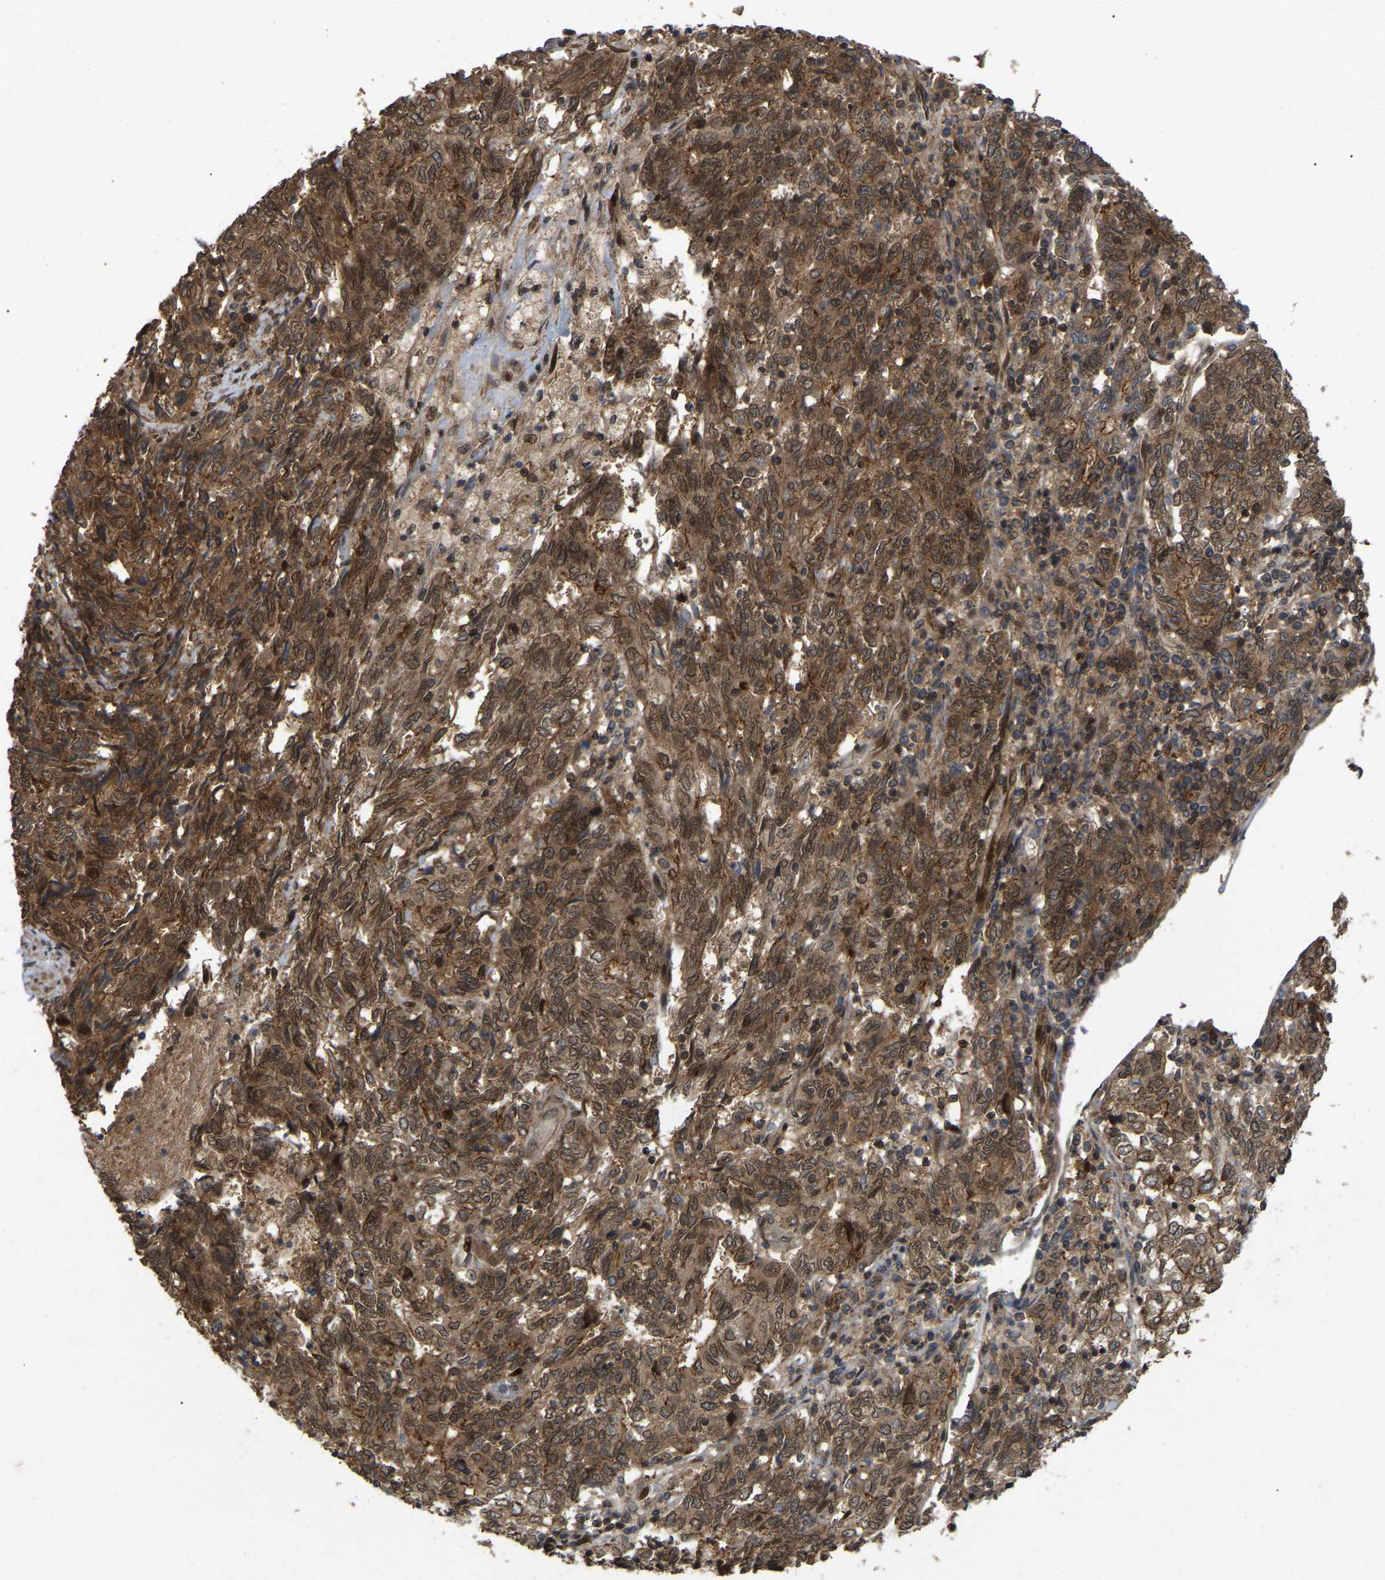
{"staining": {"intensity": "strong", "quantity": ">75%", "location": "cytoplasmic/membranous,nuclear"}, "tissue": "endometrial cancer", "cell_type": "Tumor cells", "image_type": "cancer", "snomed": [{"axis": "morphology", "description": "Adenocarcinoma, NOS"}, {"axis": "topography", "description": "Endometrium"}], "caption": "Immunohistochemistry (DAB) staining of adenocarcinoma (endometrial) displays strong cytoplasmic/membranous and nuclear protein staining in approximately >75% of tumor cells. (Stains: DAB in brown, nuclei in blue, Microscopy: brightfield microscopy at high magnification).", "gene": "KIAA1549", "patient": {"sex": "female", "age": 80}}